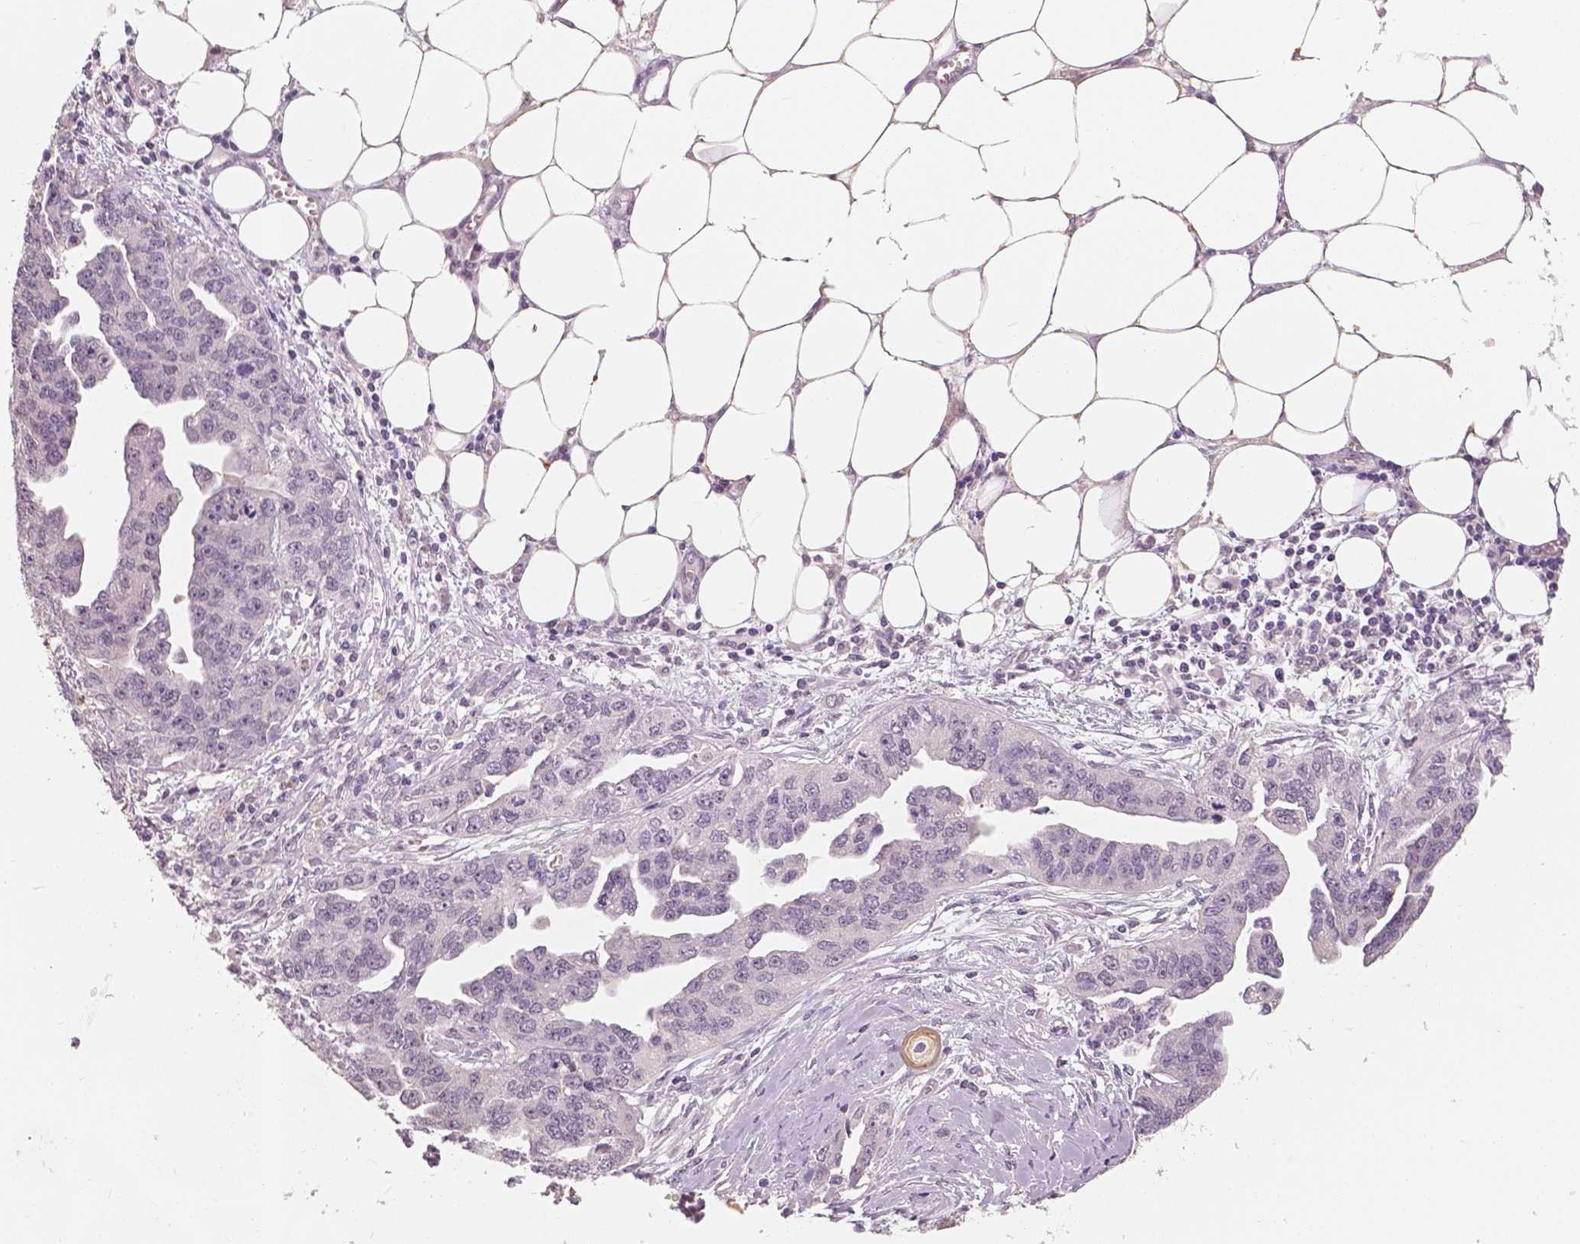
{"staining": {"intensity": "negative", "quantity": "none", "location": "none"}, "tissue": "ovarian cancer", "cell_type": "Tumor cells", "image_type": "cancer", "snomed": [{"axis": "morphology", "description": "Cystadenocarcinoma, serous, NOS"}, {"axis": "topography", "description": "Ovary"}], "caption": "Immunohistochemistry (IHC) of ovarian cancer (serous cystadenocarcinoma) exhibits no positivity in tumor cells.", "gene": "SAT2", "patient": {"sex": "female", "age": 75}}